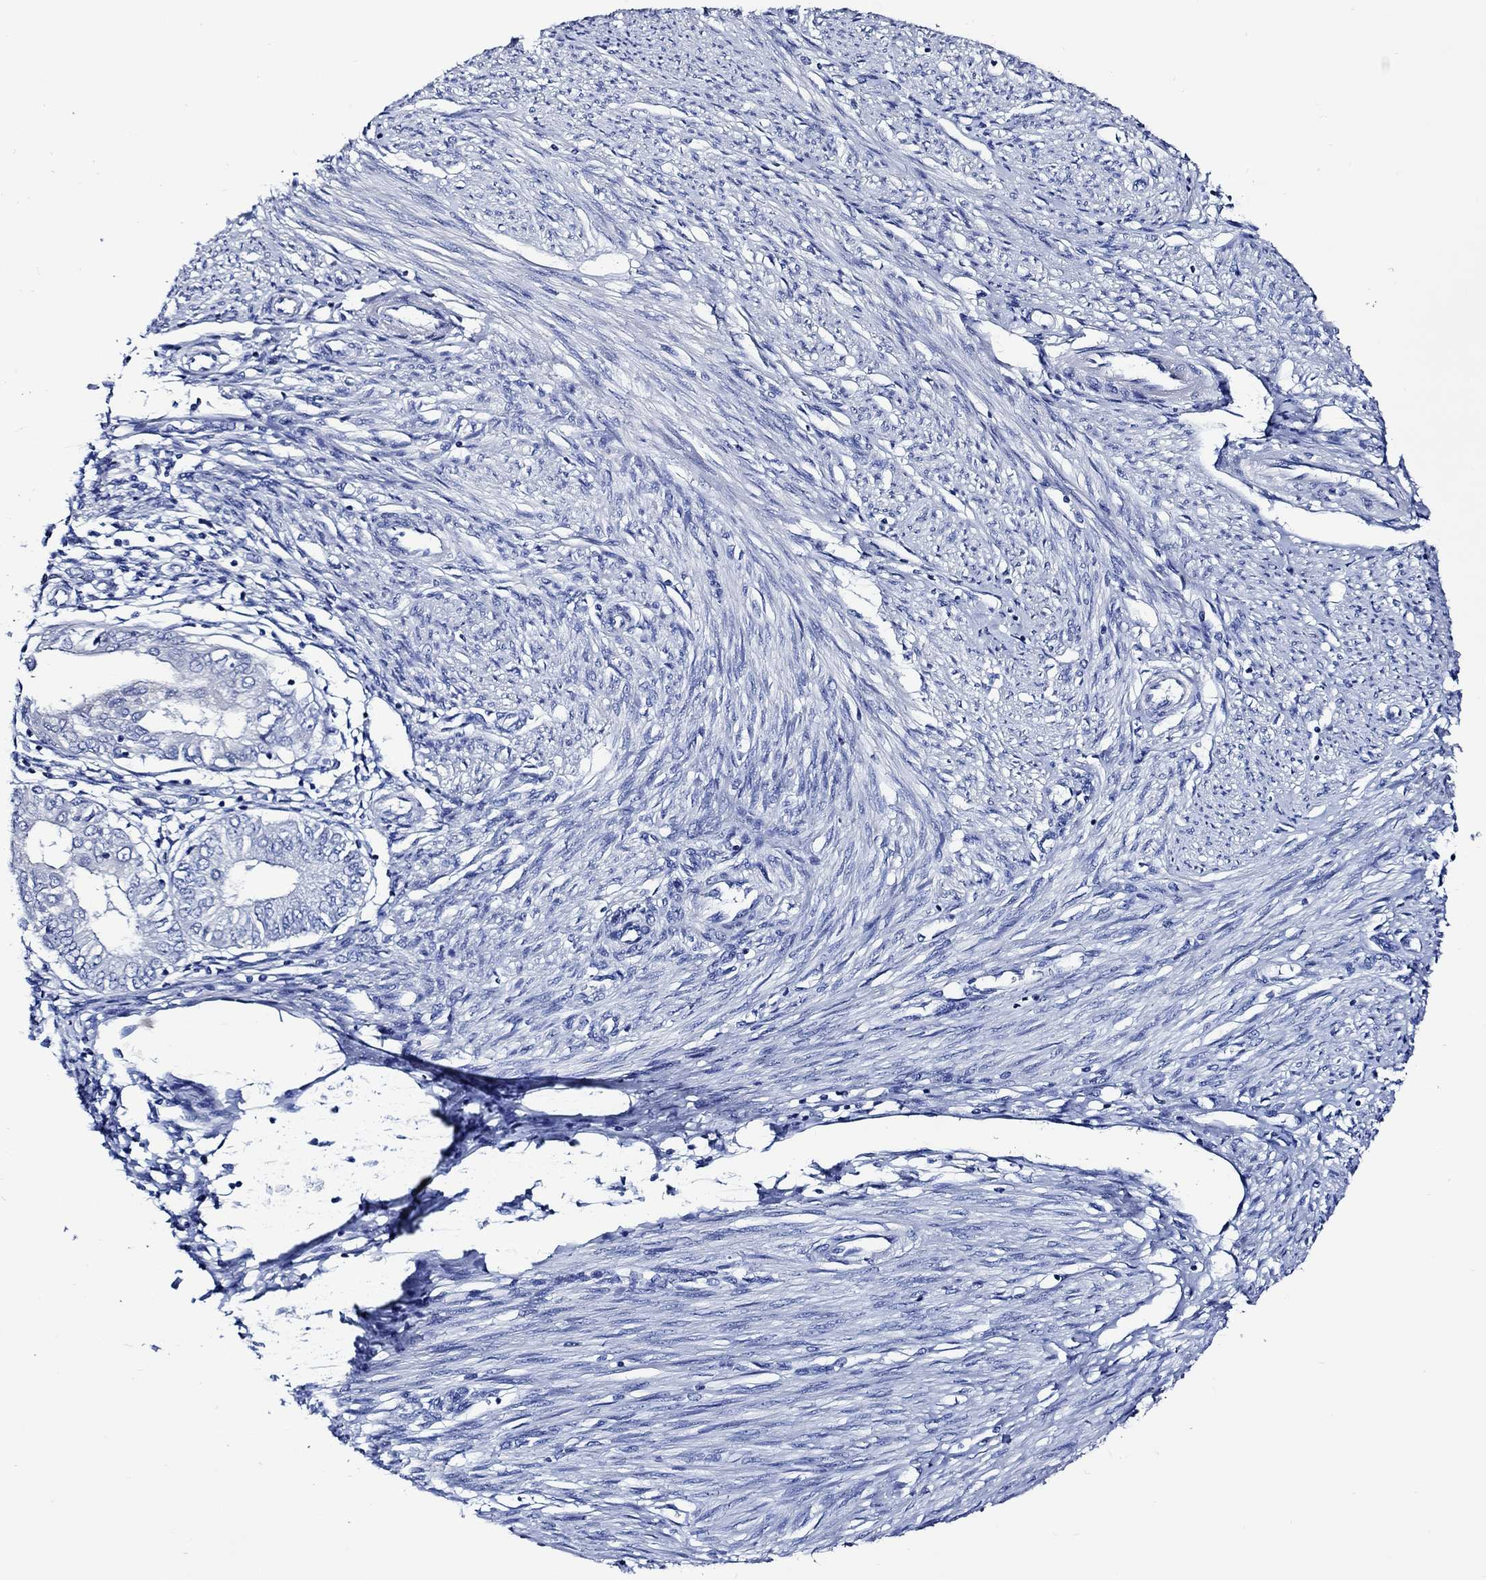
{"staining": {"intensity": "negative", "quantity": "none", "location": "none"}, "tissue": "endometrial cancer", "cell_type": "Tumor cells", "image_type": "cancer", "snomed": [{"axis": "morphology", "description": "Adenocarcinoma, NOS"}, {"axis": "topography", "description": "Endometrium"}], "caption": "High magnification brightfield microscopy of endometrial cancer stained with DAB (3,3'-diaminobenzidine) (brown) and counterstained with hematoxylin (blue): tumor cells show no significant staining.", "gene": "WDR62", "patient": {"sex": "female", "age": 68}}